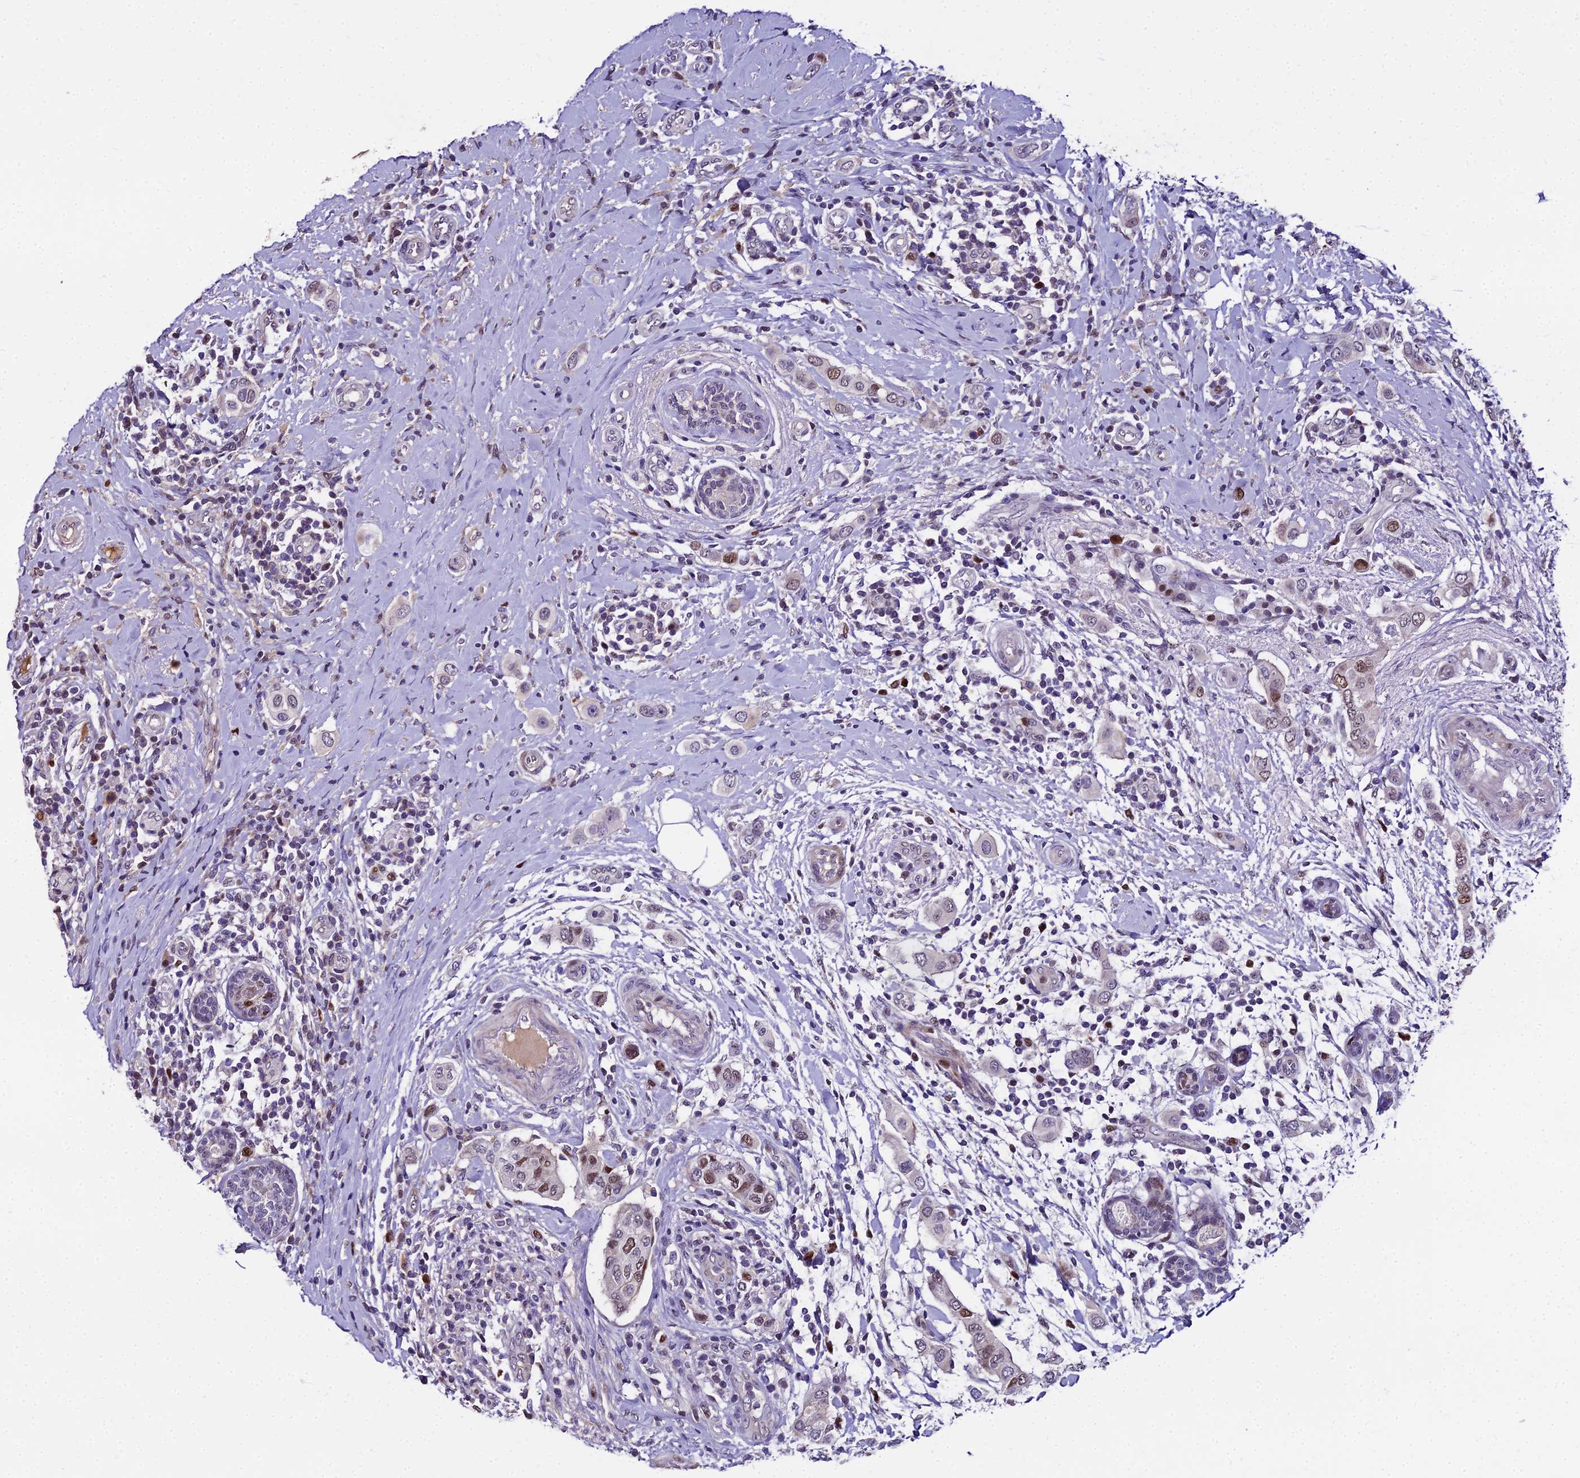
{"staining": {"intensity": "moderate", "quantity": "<25%", "location": "nuclear"}, "tissue": "breast cancer", "cell_type": "Tumor cells", "image_type": "cancer", "snomed": [{"axis": "morphology", "description": "Lobular carcinoma"}, {"axis": "topography", "description": "Breast"}], "caption": "Immunohistochemical staining of breast lobular carcinoma exhibits low levels of moderate nuclear staining in approximately <25% of tumor cells.", "gene": "TRIML2", "patient": {"sex": "female", "age": 51}}